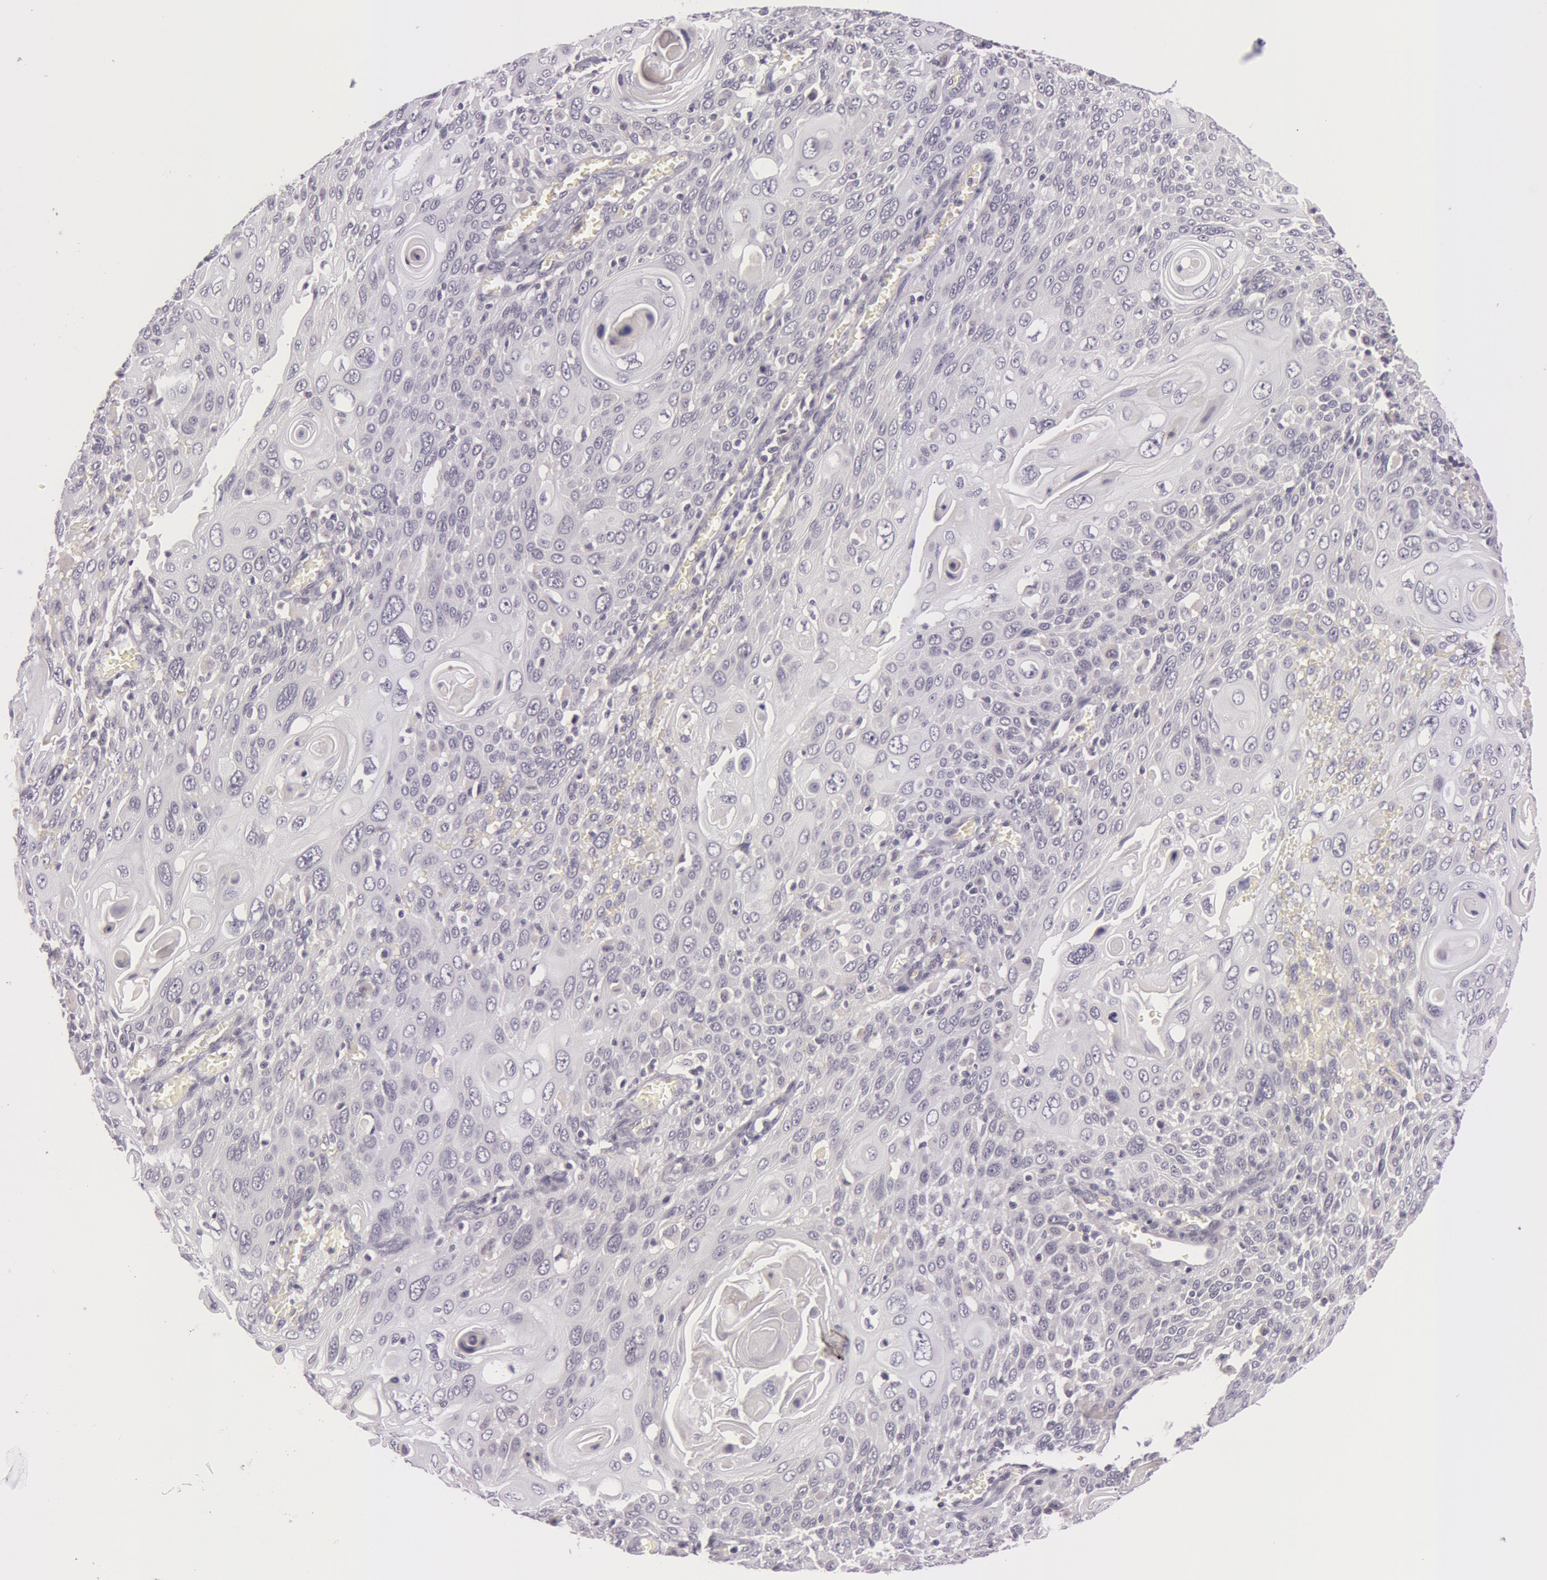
{"staining": {"intensity": "negative", "quantity": "none", "location": "none"}, "tissue": "cervical cancer", "cell_type": "Tumor cells", "image_type": "cancer", "snomed": [{"axis": "morphology", "description": "Squamous cell carcinoma, NOS"}, {"axis": "topography", "description": "Cervix"}], "caption": "Immunohistochemical staining of human cervical squamous cell carcinoma displays no significant positivity in tumor cells.", "gene": "RBMY1F", "patient": {"sex": "female", "age": 54}}